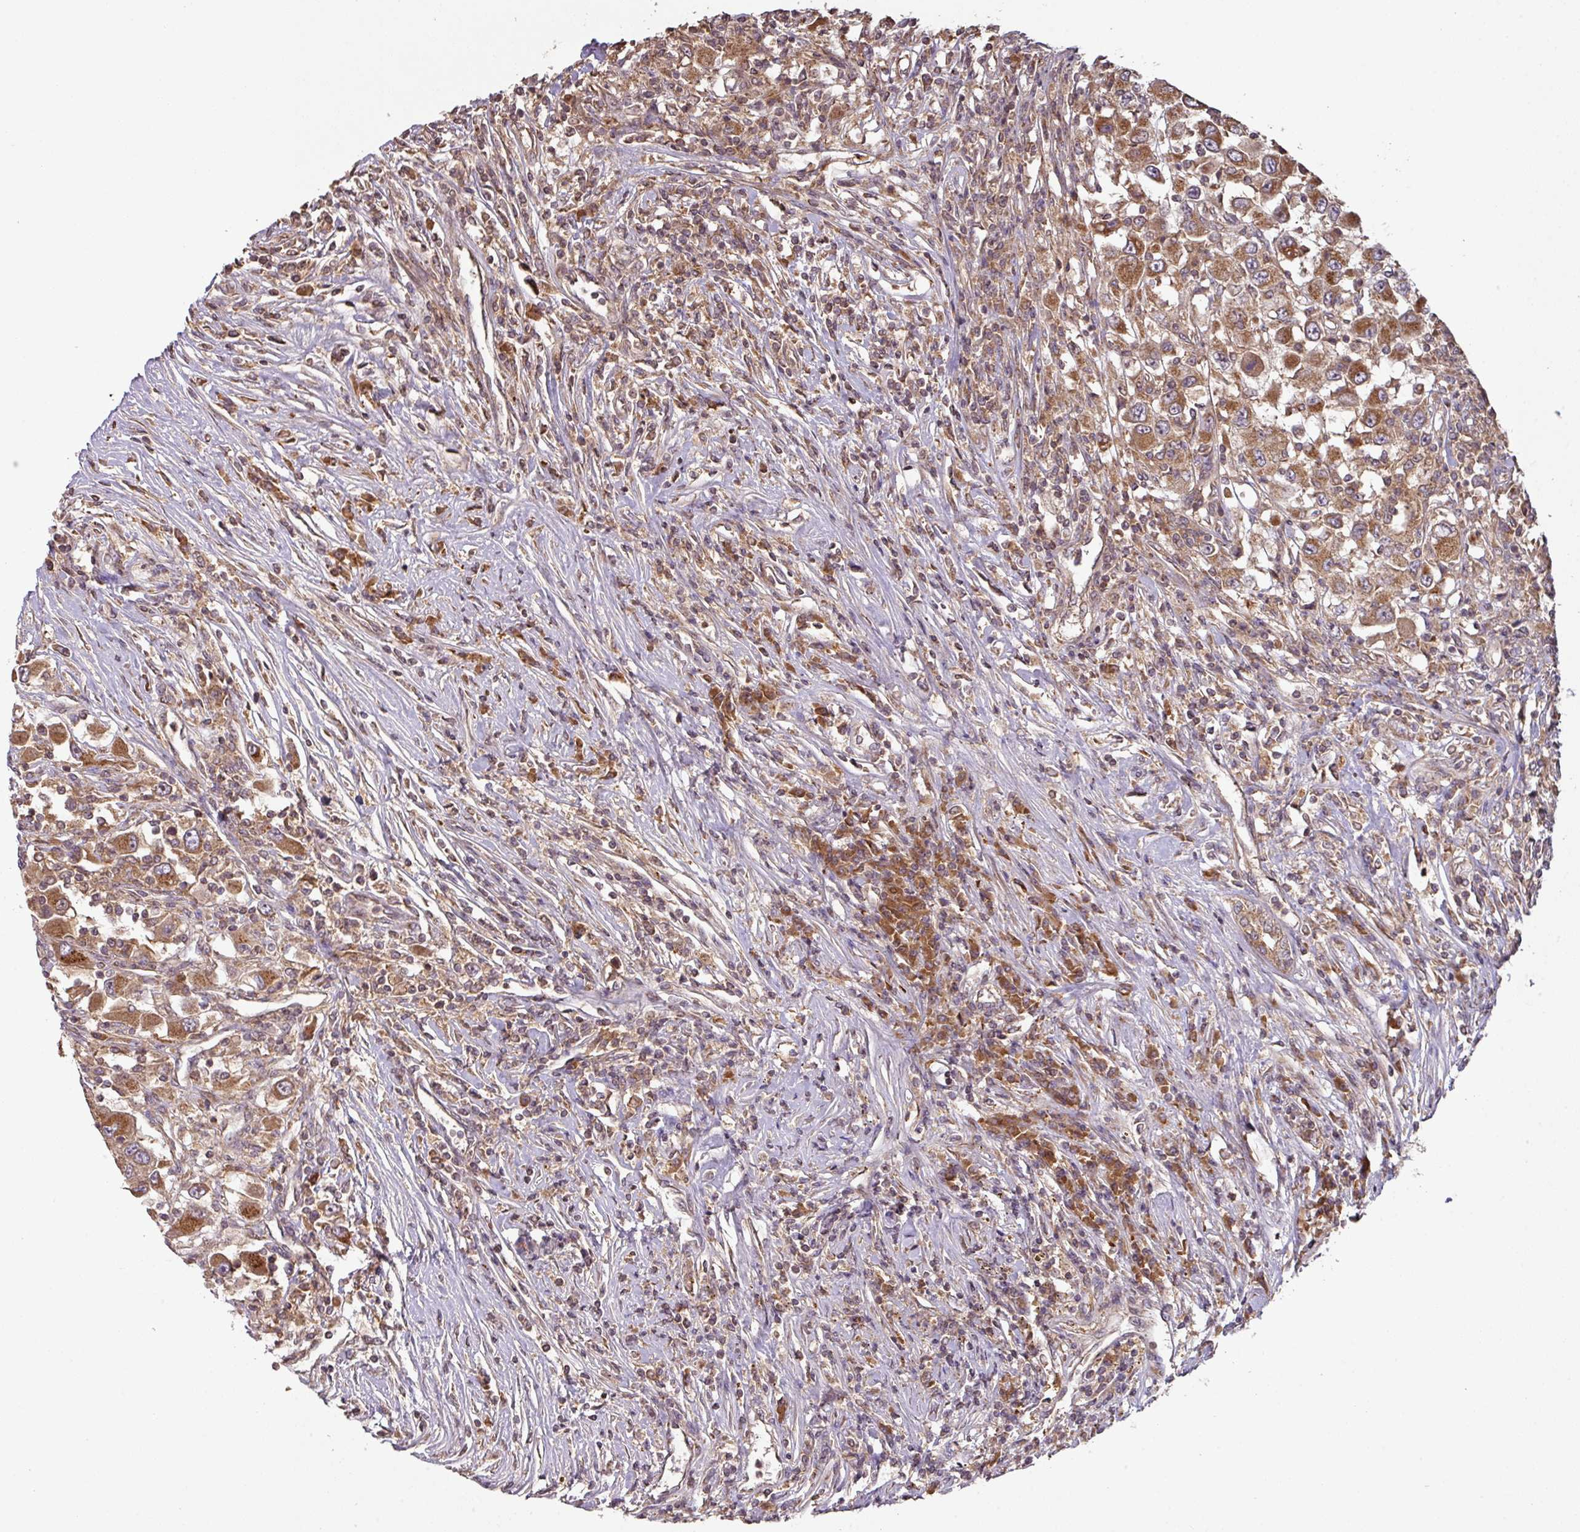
{"staining": {"intensity": "strong", "quantity": ">75%", "location": "cytoplasmic/membranous"}, "tissue": "renal cancer", "cell_type": "Tumor cells", "image_type": "cancer", "snomed": [{"axis": "morphology", "description": "Adenocarcinoma, NOS"}, {"axis": "topography", "description": "Kidney"}], "caption": "A brown stain shows strong cytoplasmic/membranous staining of a protein in renal cancer tumor cells.", "gene": "MRRF", "patient": {"sex": "female", "age": 67}}